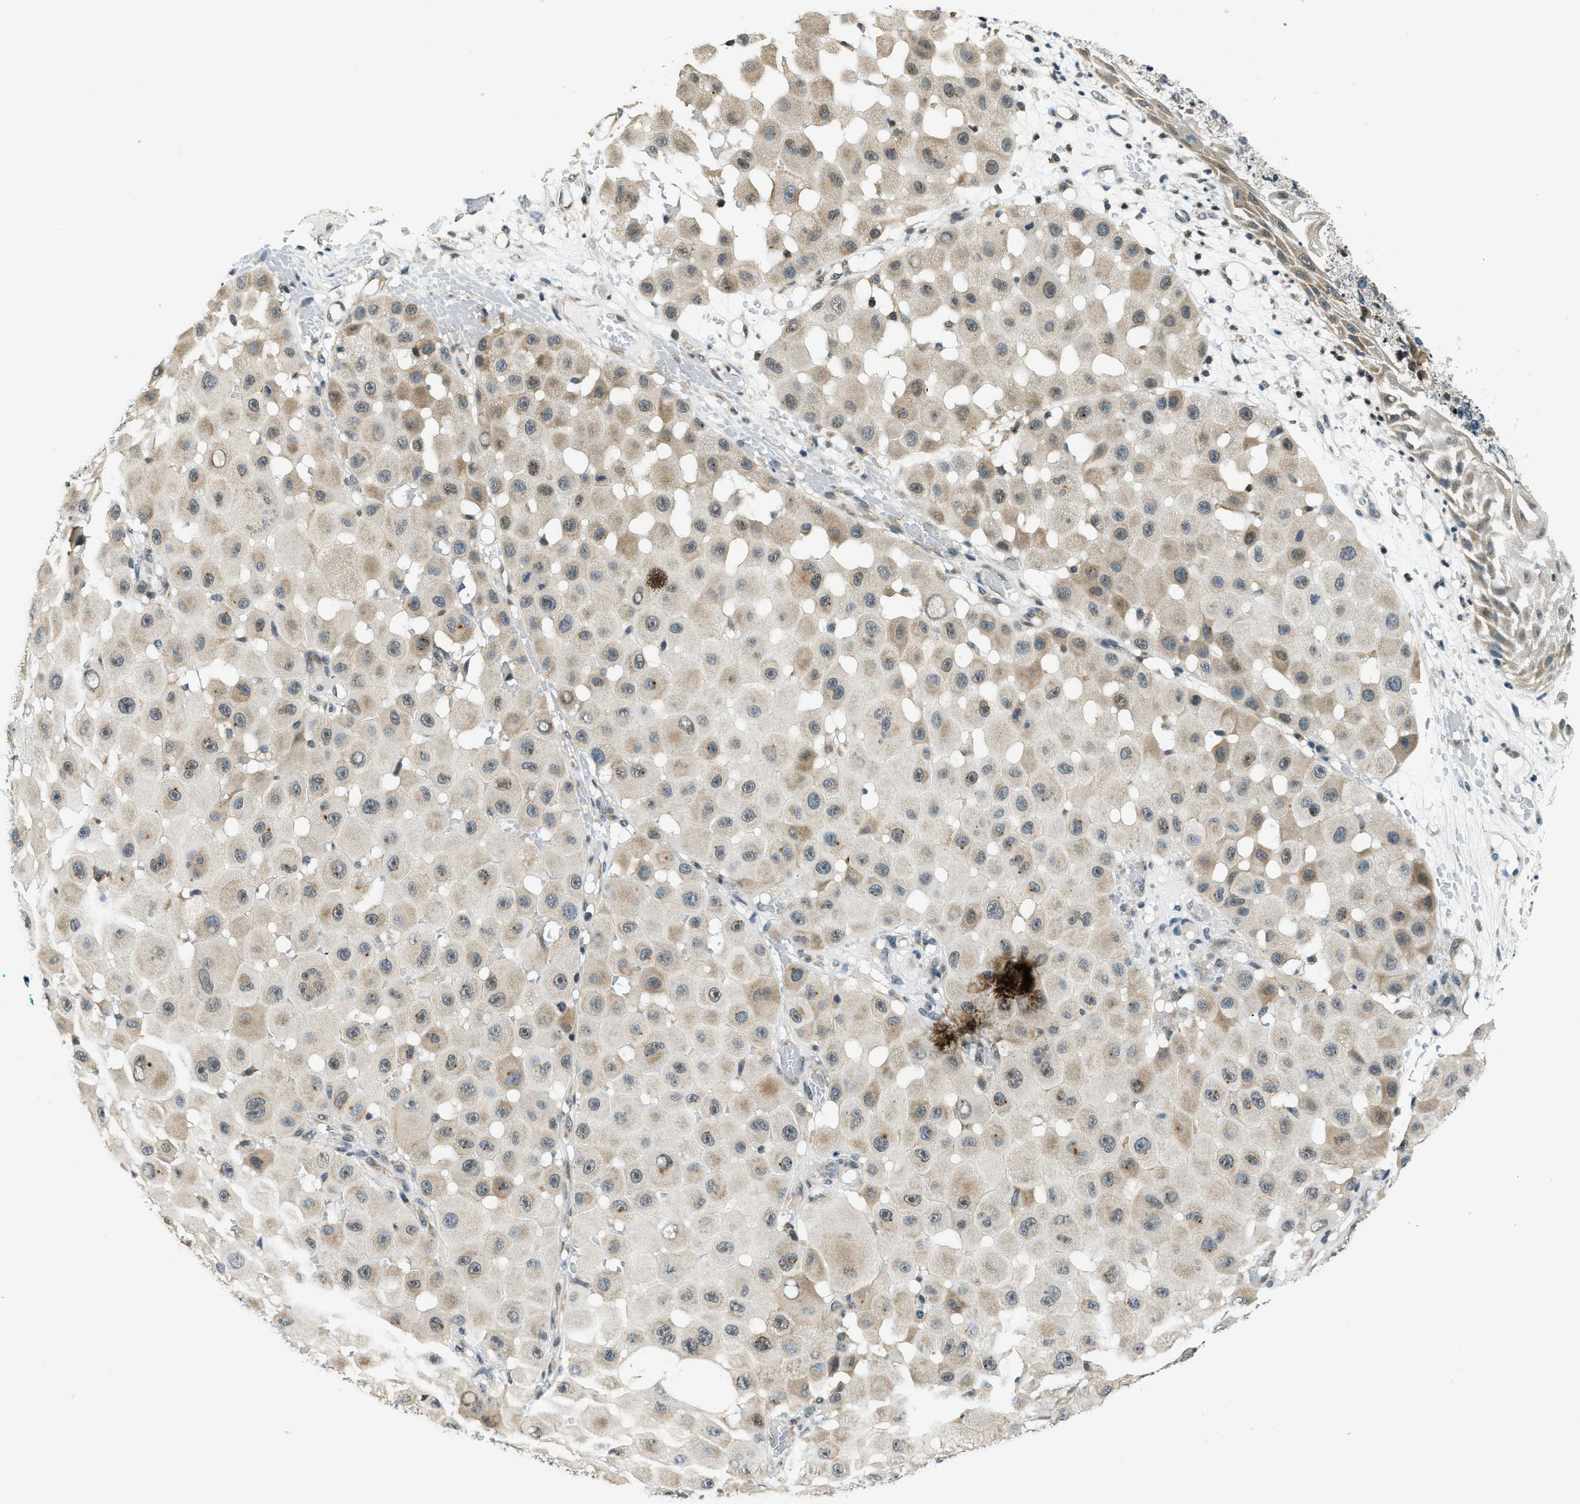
{"staining": {"intensity": "weak", "quantity": "<25%", "location": "cytoplasmic/membranous"}, "tissue": "melanoma", "cell_type": "Tumor cells", "image_type": "cancer", "snomed": [{"axis": "morphology", "description": "Malignant melanoma, NOS"}, {"axis": "topography", "description": "Skin"}], "caption": "High magnification brightfield microscopy of malignant melanoma stained with DAB (brown) and counterstained with hematoxylin (blue): tumor cells show no significant positivity. (Brightfield microscopy of DAB (3,3'-diaminobenzidine) immunohistochemistry at high magnification).", "gene": "RAB11FIP1", "patient": {"sex": "female", "age": 81}}